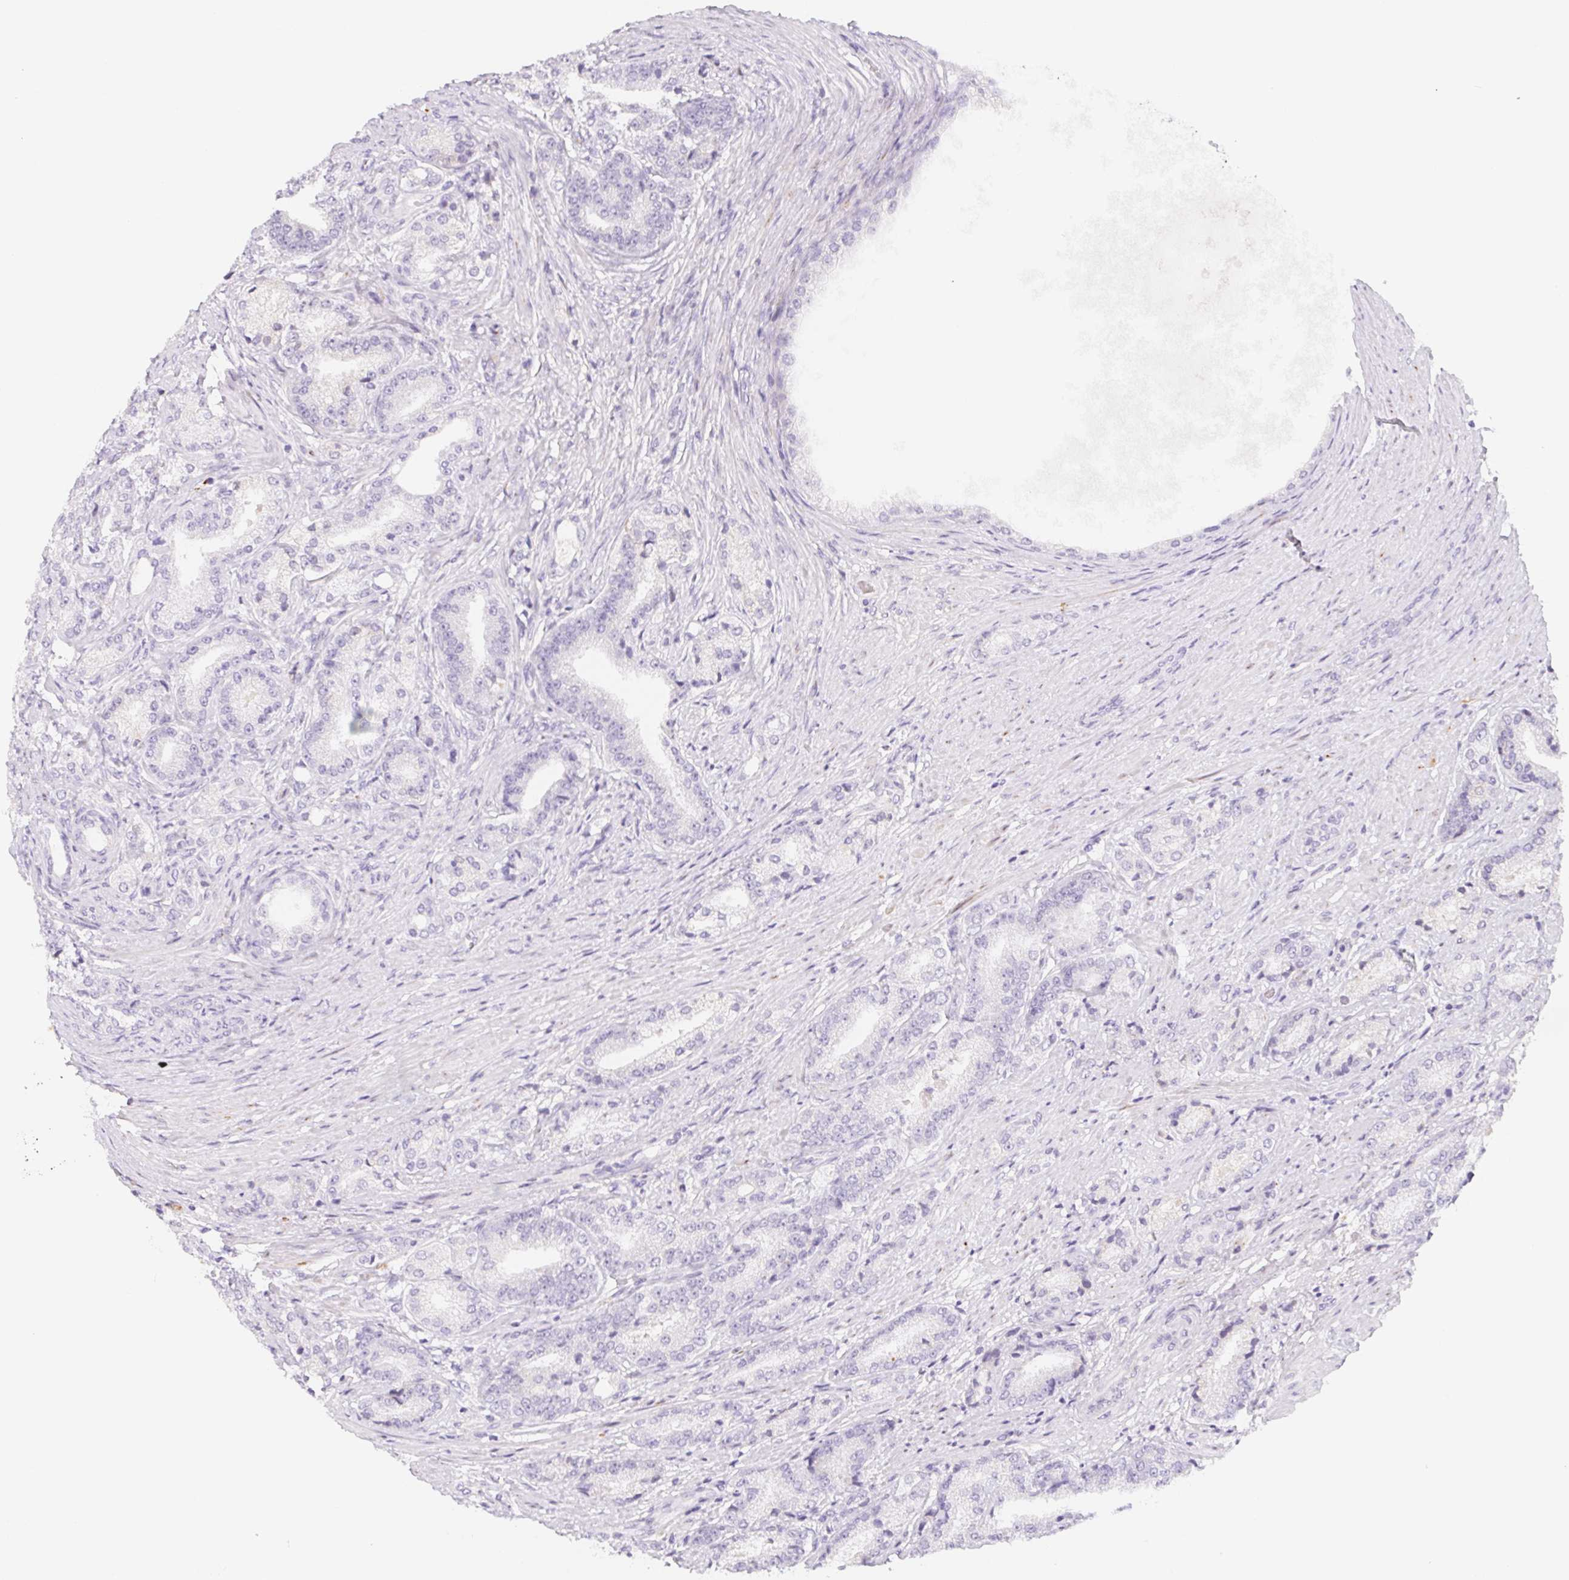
{"staining": {"intensity": "negative", "quantity": "none", "location": "none"}, "tissue": "prostate cancer", "cell_type": "Tumor cells", "image_type": "cancer", "snomed": [{"axis": "morphology", "description": "Adenocarcinoma, High grade"}, {"axis": "topography", "description": "Prostate and seminal vesicle, NOS"}], "caption": "This is an IHC photomicrograph of human prostate high-grade adenocarcinoma. There is no expression in tumor cells.", "gene": "ITIH2", "patient": {"sex": "male", "age": 61}}